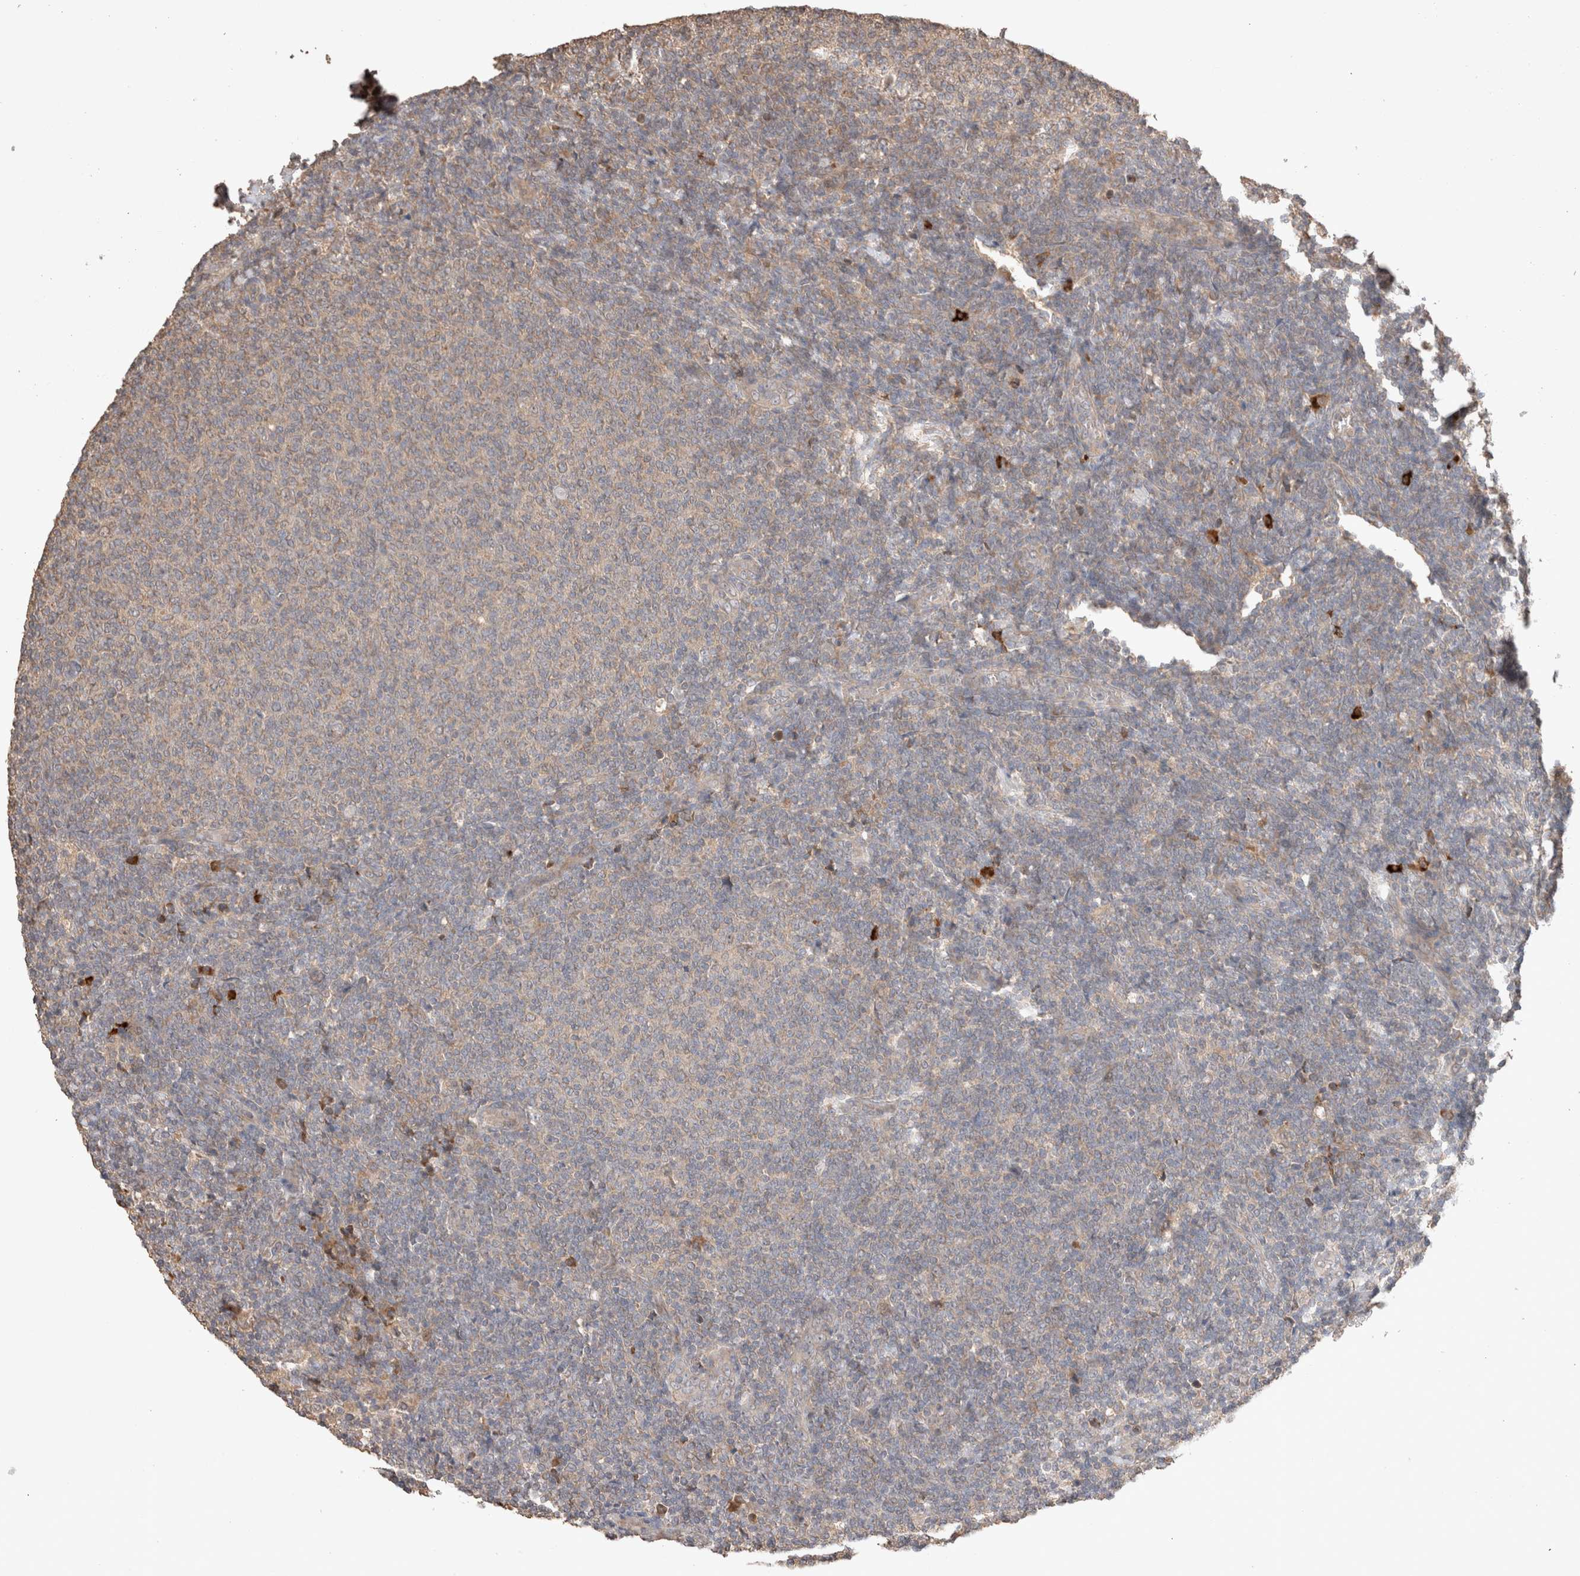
{"staining": {"intensity": "weak", "quantity": "<25%", "location": "cytoplasmic/membranous"}, "tissue": "lymphoma", "cell_type": "Tumor cells", "image_type": "cancer", "snomed": [{"axis": "morphology", "description": "Malignant lymphoma, non-Hodgkin's type, Low grade"}, {"axis": "topography", "description": "Lymph node"}], "caption": "Immunohistochemical staining of human malignant lymphoma, non-Hodgkin's type (low-grade) exhibits no significant positivity in tumor cells.", "gene": "HROB", "patient": {"sex": "male", "age": 66}}